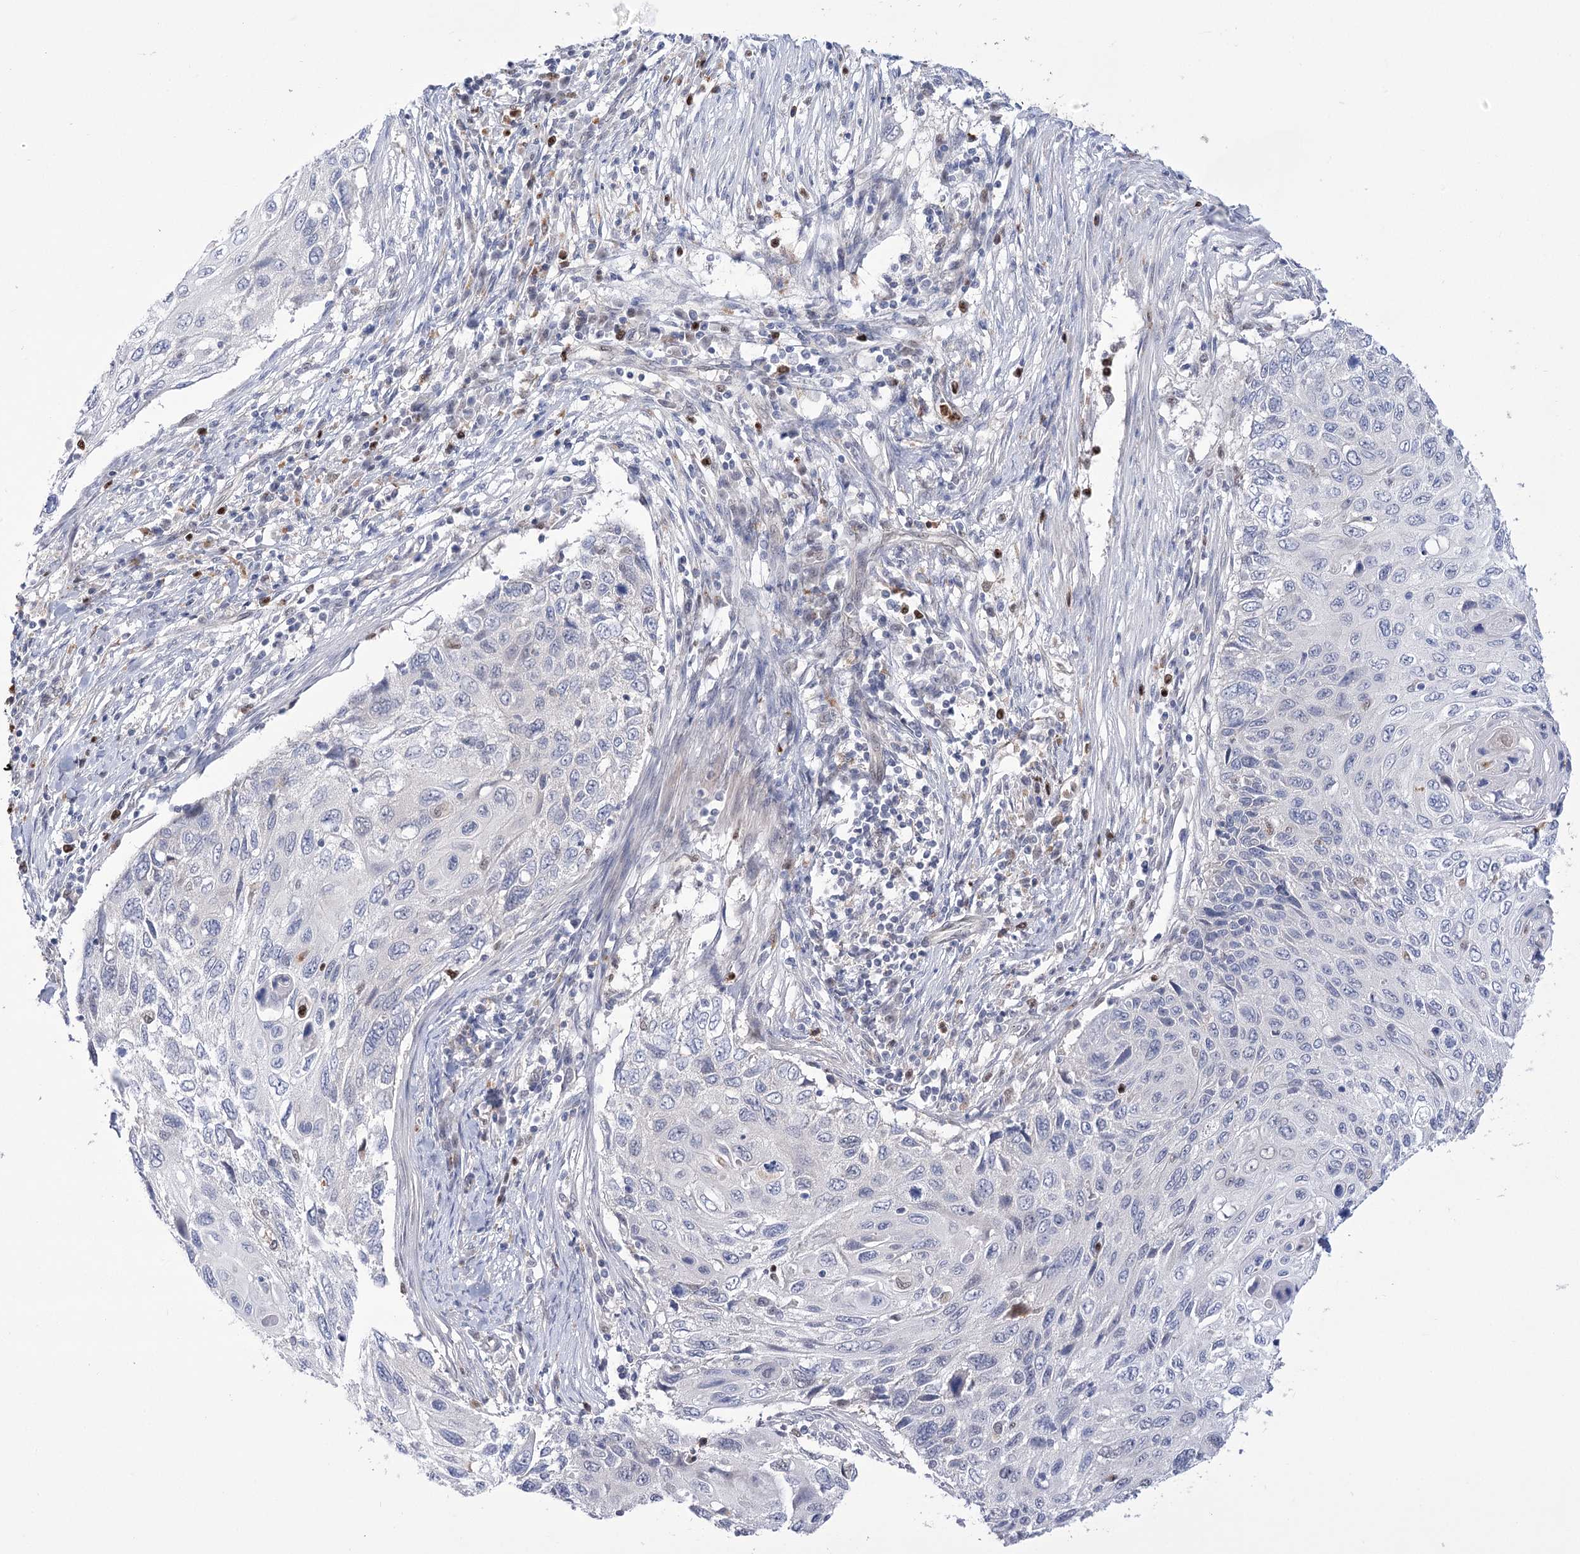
{"staining": {"intensity": "negative", "quantity": "none", "location": "none"}, "tissue": "cervical cancer", "cell_type": "Tumor cells", "image_type": "cancer", "snomed": [{"axis": "morphology", "description": "Squamous cell carcinoma, NOS"}, {"axis": "topography", "description": "Cervix"}], "caption": "The immunohistochemistry photomicrograph has no significant positivity in tumor cells of squamous cell carcinoma (cervical) tissue.", "gene": "SIAE", "patient": {"sex": "female", "age": 70}}